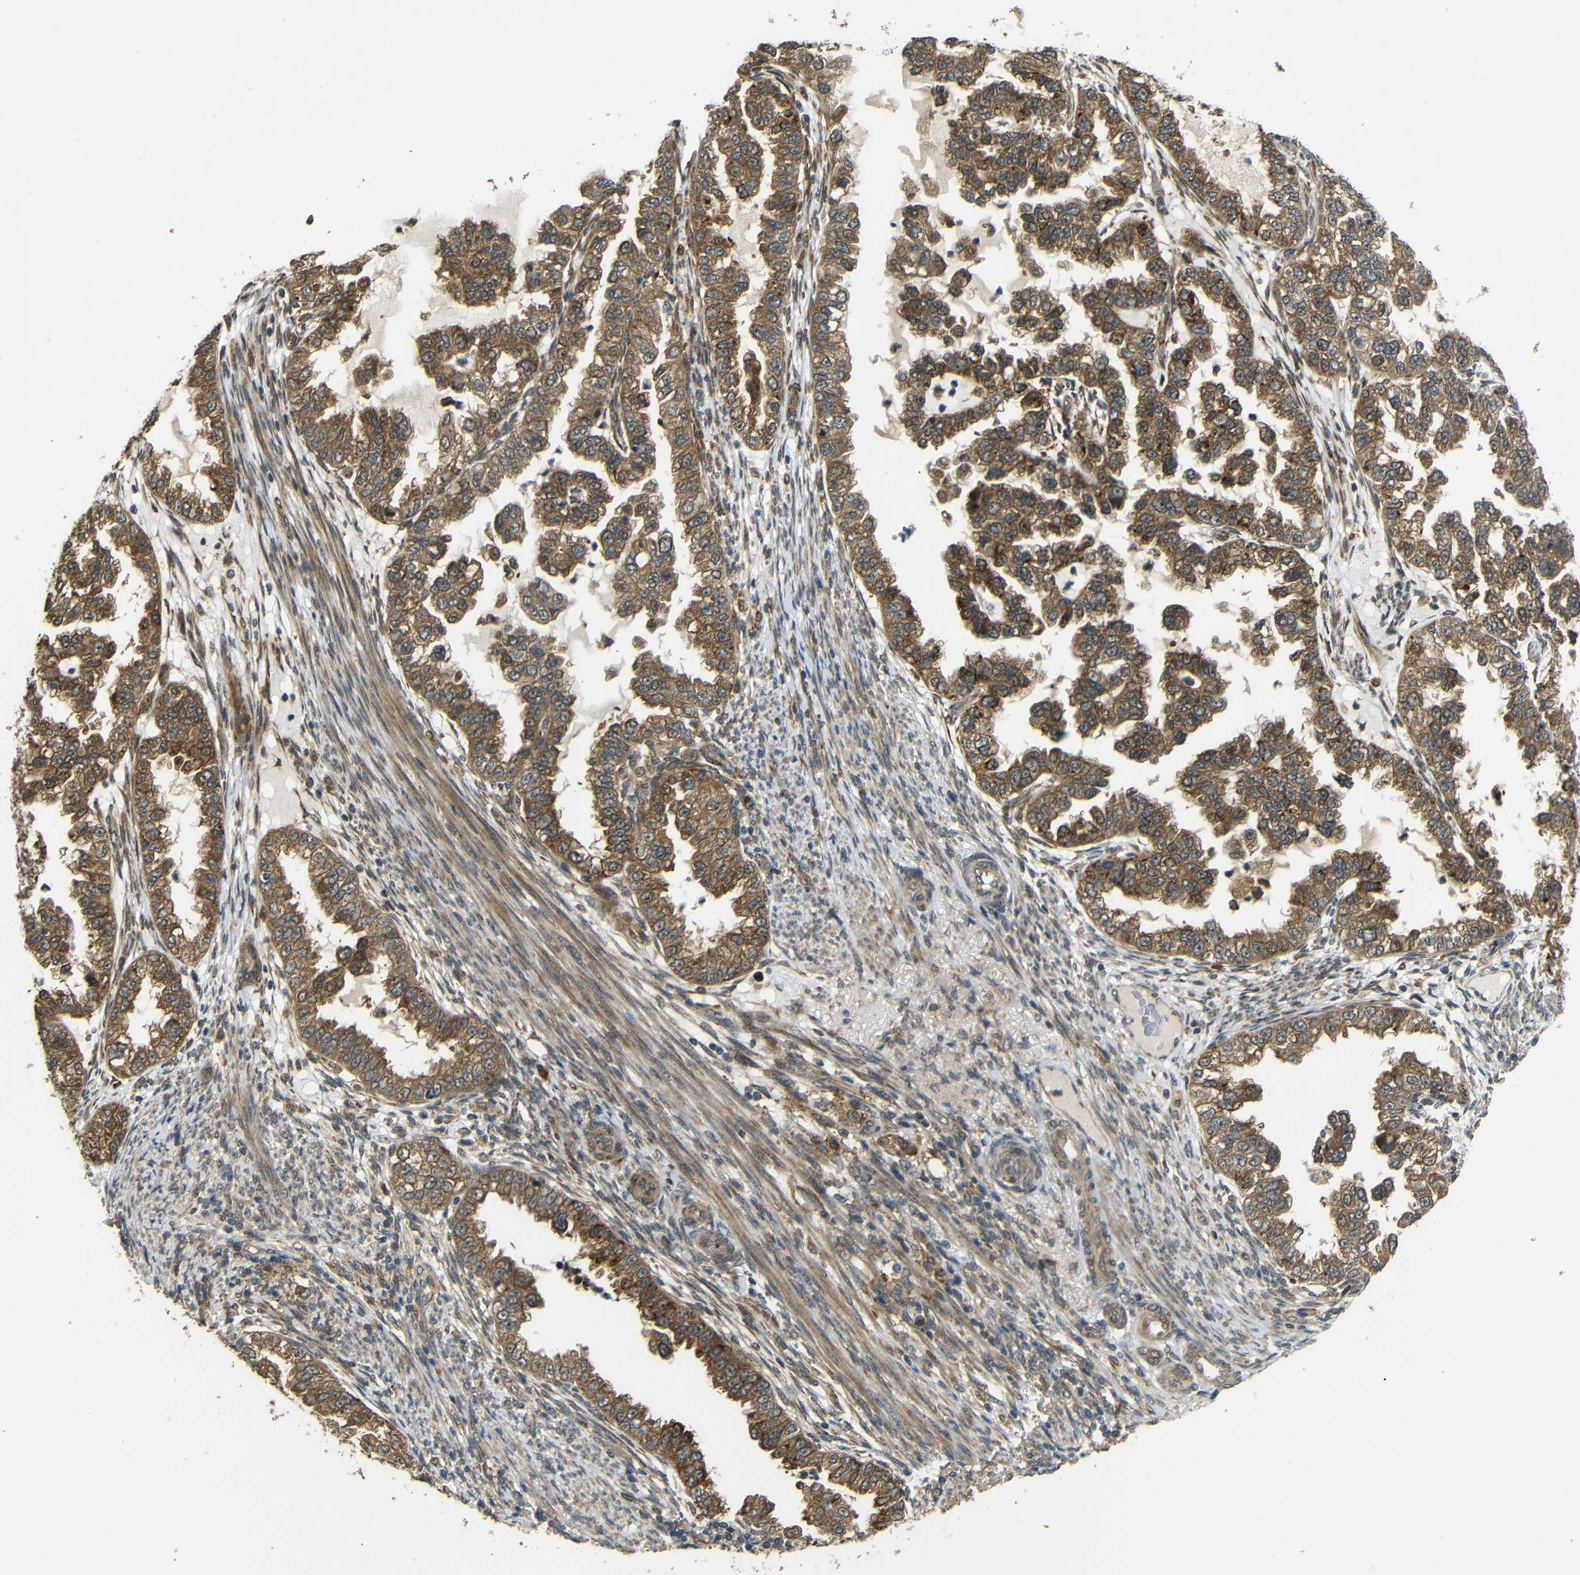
{"staining": {"intensity": "moderate", "quantity": ">75%", "location": "cytoplasmic/membranous"}, "tissue": "endometrial cancer", "cell_type": "Tumor cells", "image_type": "cancer", "snomed": [{"axis": "morphology", "description": "Adenocarcinoma, NOS"}, {"axis": "topography", "description": "Endometrium"}], "caption": "Immunohistochemical staining of human adenocarcinoma (endometrial) reveals medium levels of moderate cytoplasmic/membranous protein staining in approximately >75% of tumor cells.", "gene": "EPHB2", "patient": {"sex": "female", "age": 85}}